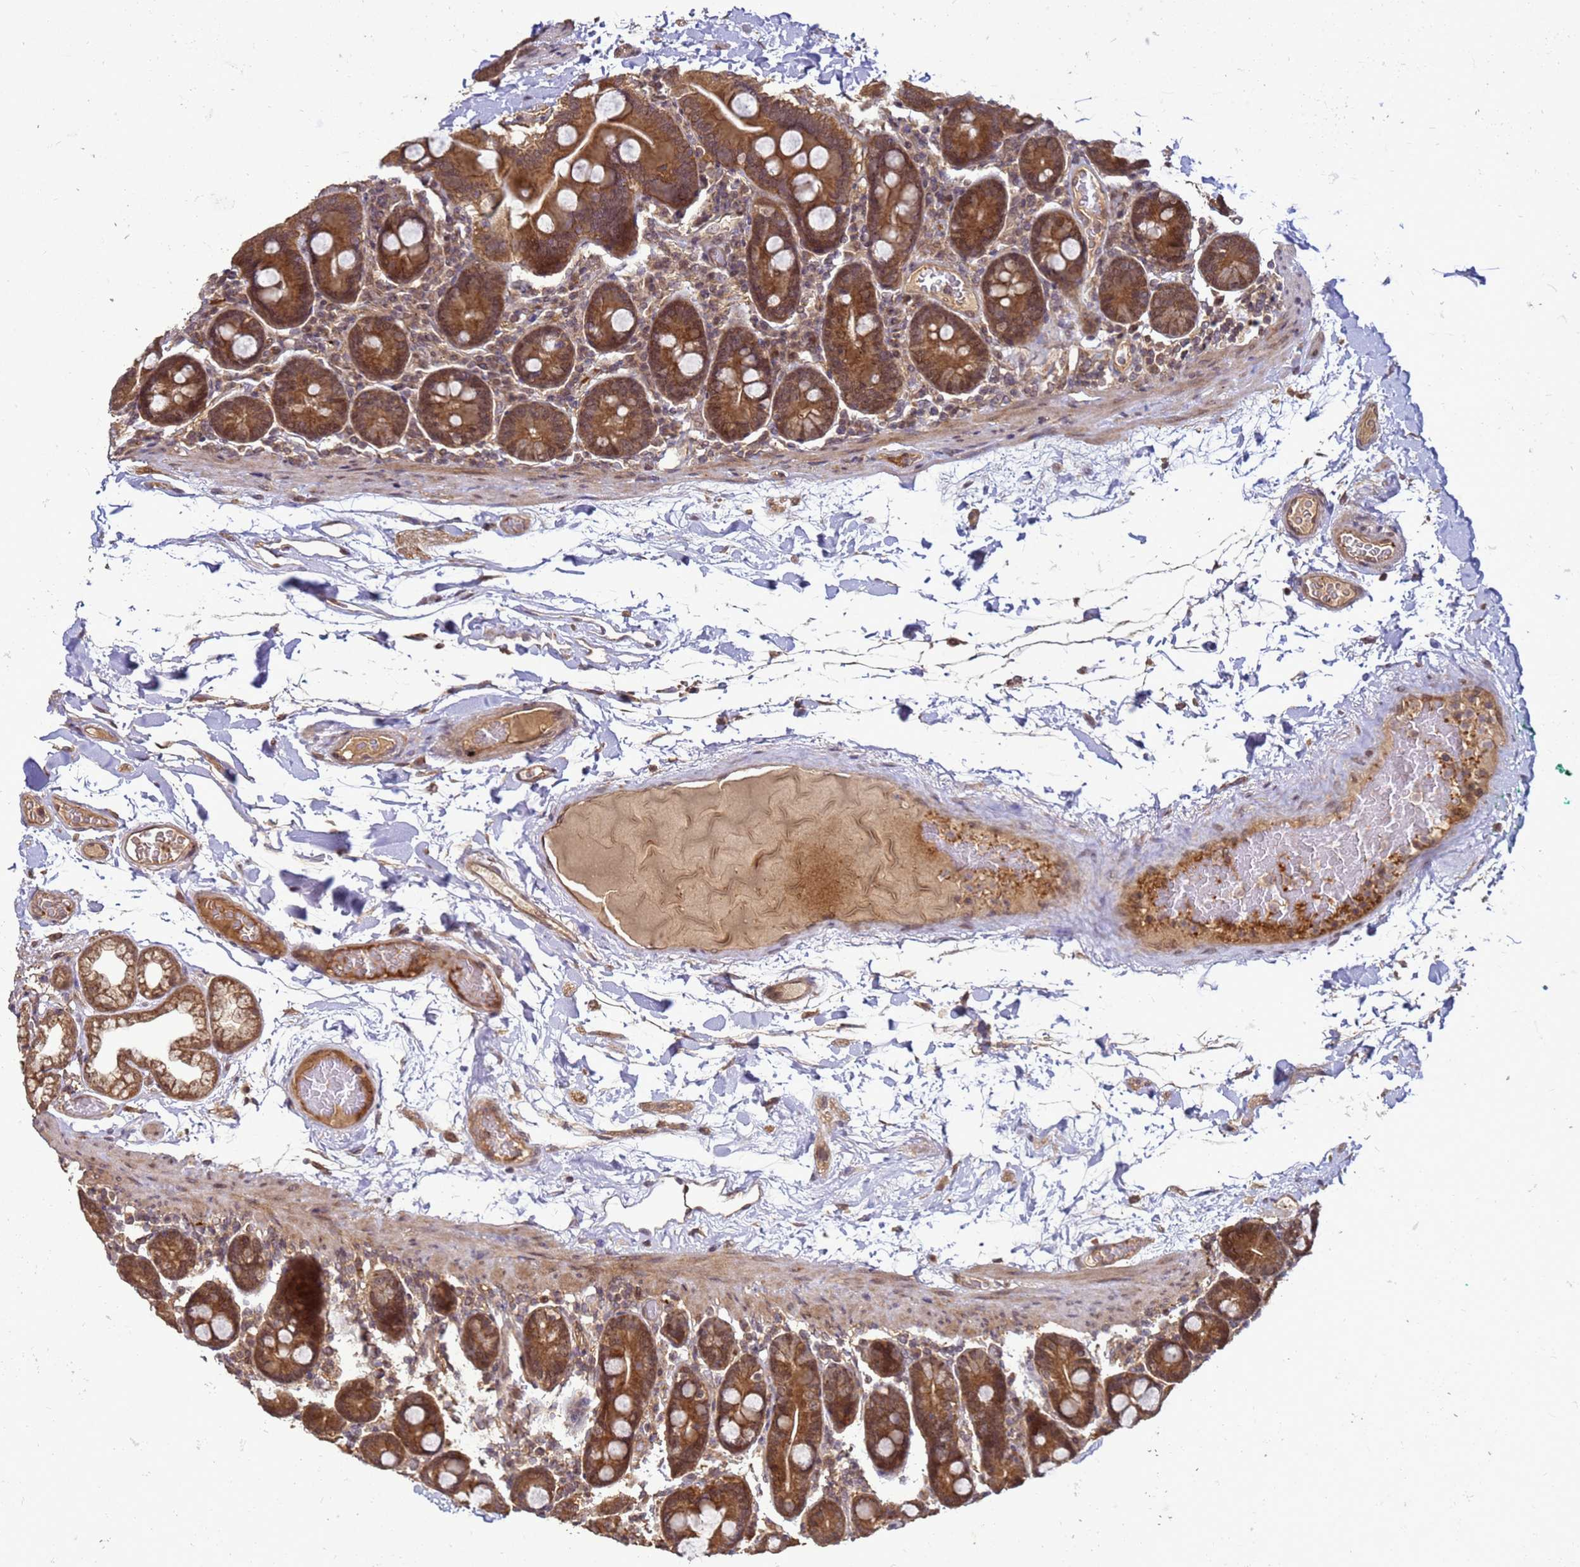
{"staining": {"intensity": "strong", "quantity": ">75%", "location": "cytoplasmic/membranous"}, "tissue": "duodenum", "cell_type": "Glandular cells", "image_type": "normal", "snomed": [{"axis": "morphology", "description": "Normal tissue, NOS"}, {"axis": "topography", "description": "Duodenum"}], "caption": "Duodenum was stained to show a protein in brown. There is high levels of strong cytoplasmic/membranous staining in about >75% of glandular cells.", "gene": "CRBN", "patient": {"sex": "male", "age": 55}}